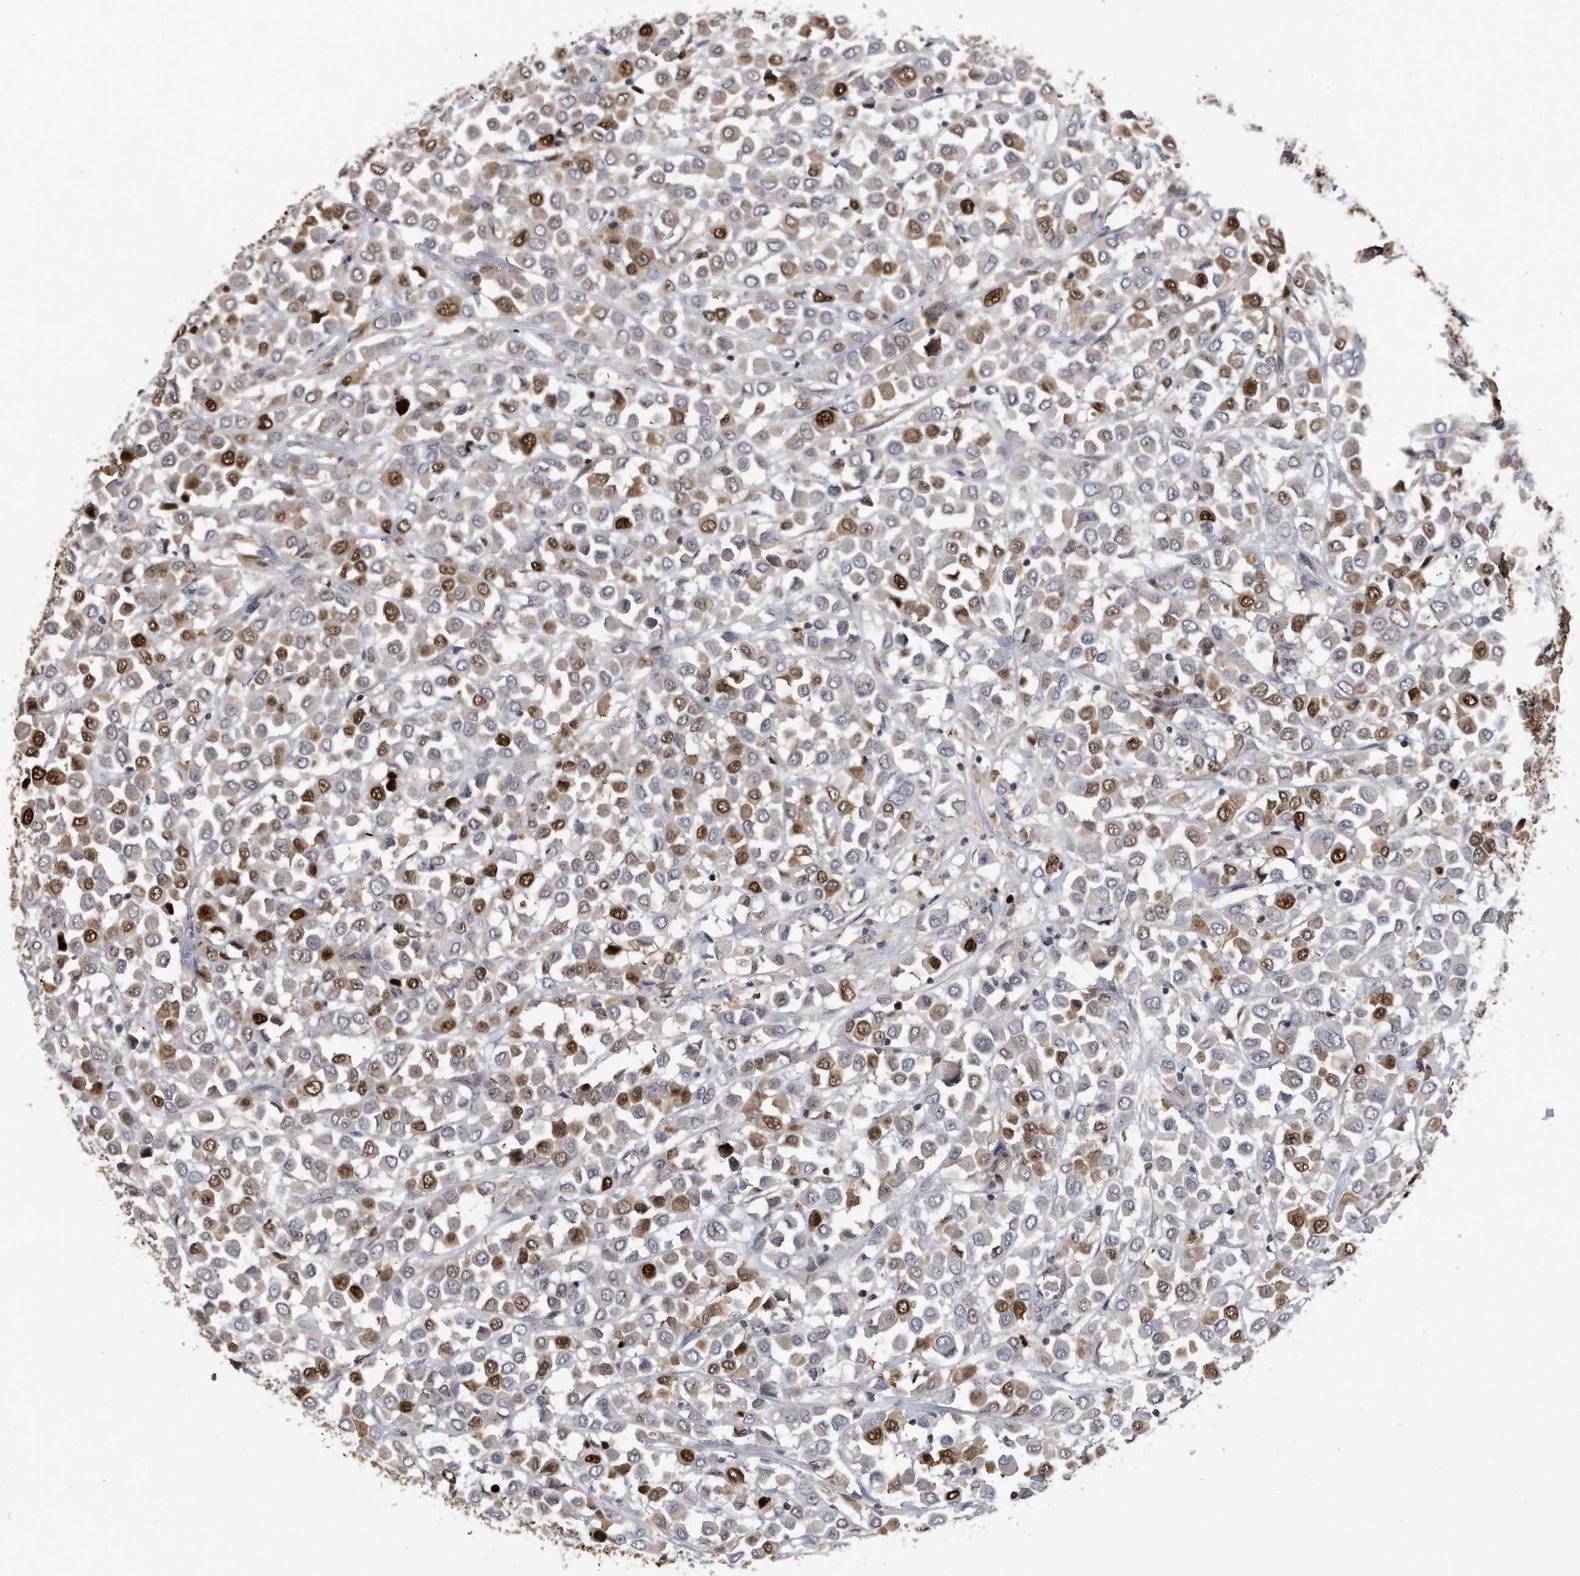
{"staining": {"intensity": "strong", "quantity": "<25%", "location": "nuclear"}, "tissue": "breast cancer", "cell_type": "Tumor cells", "image_type": "cancer", "snomed": [{"axis": "morphology", "description": "Duct carcinoma"}, {"axis": "topography", "description": "Breast"}], "caption": "Protein staining reveals strong nuclear expression in approximately <25% of tumor cells in breast infiltrating ductal carcinoma.", "gene": "PCNA", "patient": {"sex": "female", "age": 61}}